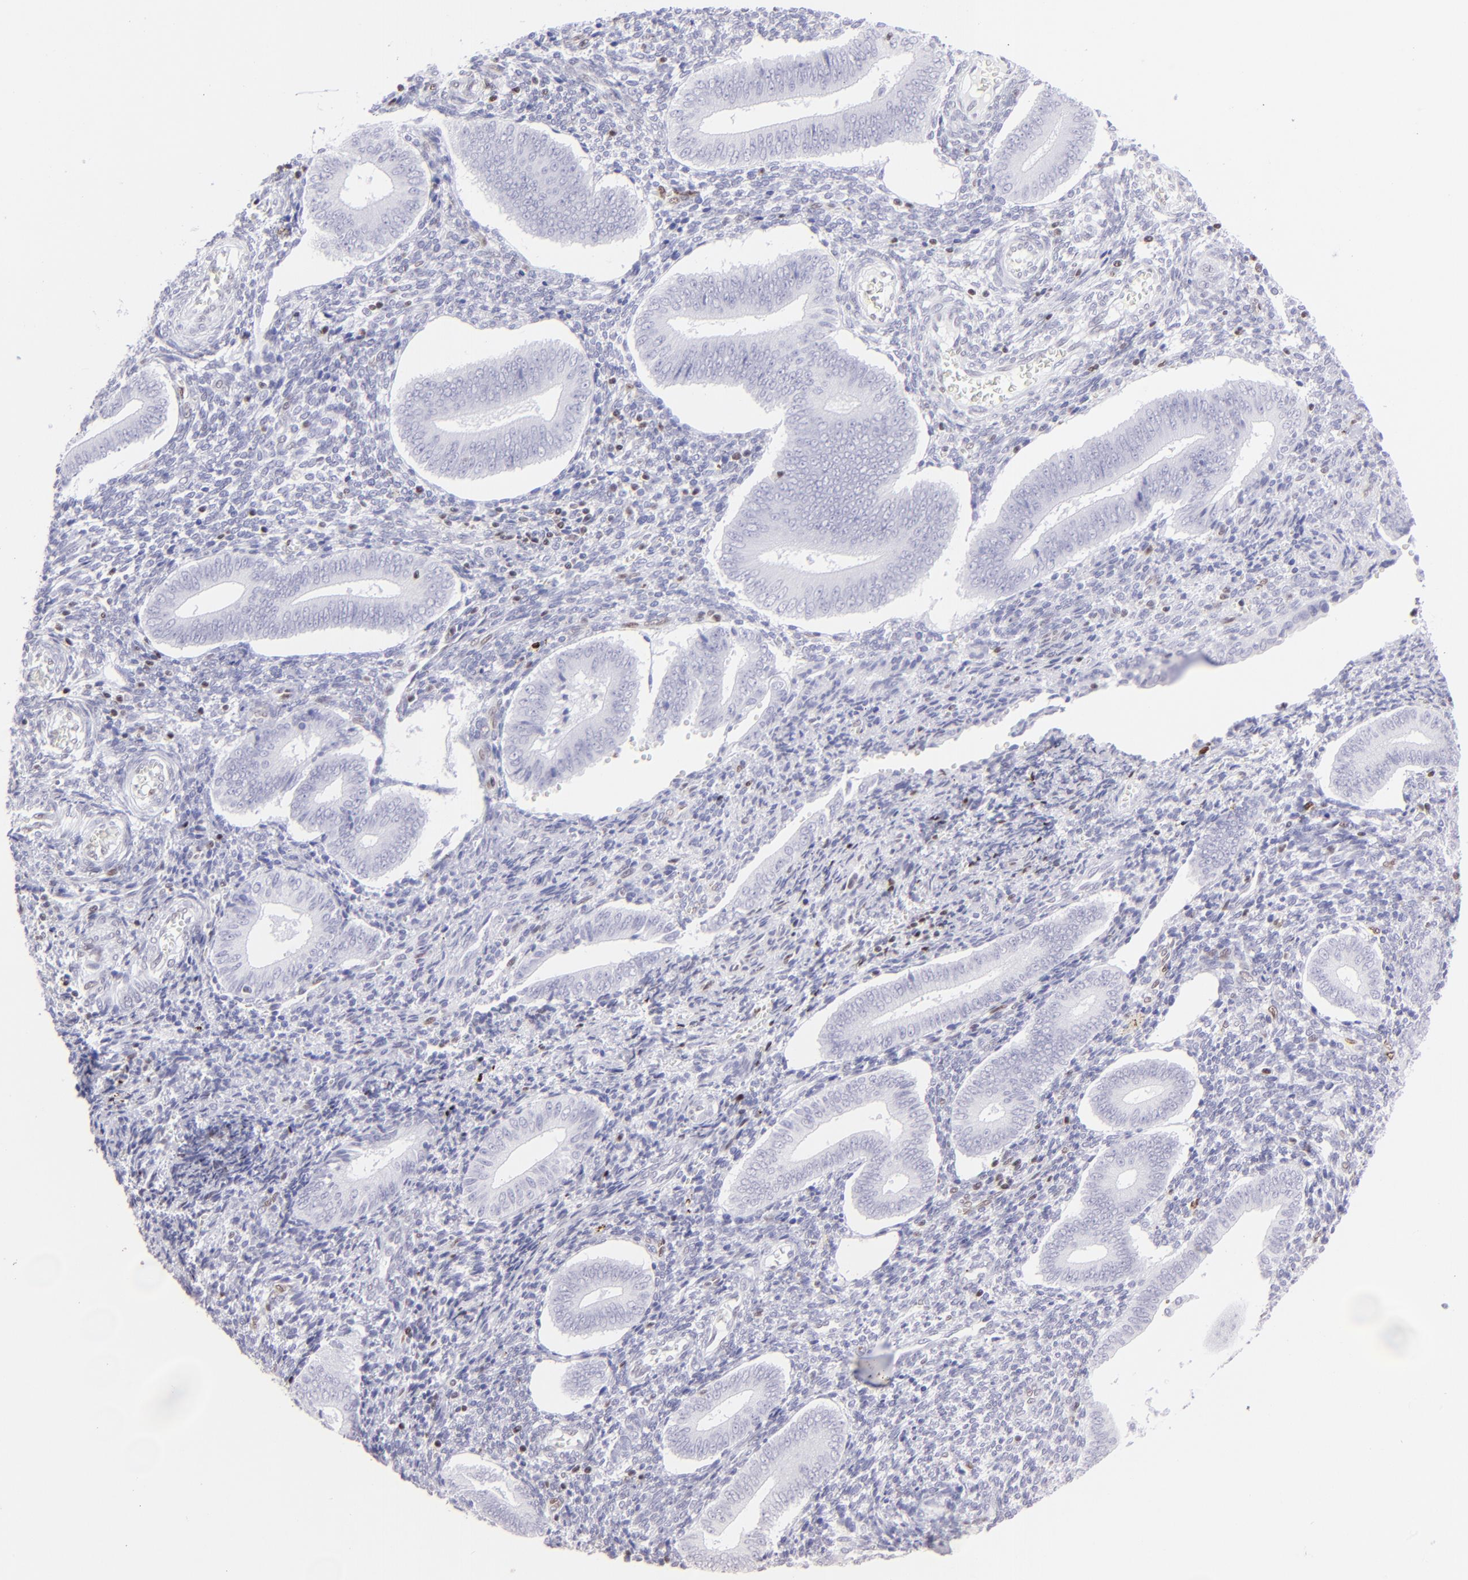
{"staining": {"intensity": "negative", "quantity": "none", "location": "none"}, "tissue": "endometrium", "cell_type": "Cells in endometrial stroma", "image_type": "normal", "snomed": [{"axis": "morphology", "description": "Normal tissue, NOS"}, {"axis": "topography", "description": "Uterus"}, {"axis": "topography", "description": "Endometrium"}], "caption": "A high-resolution histopathology image shows immunohistochemistry staining of unremarkable endometrium, which demonstrates no significant positivity in cells in endometrial stroma.", "gene": "ETS1", "patient": {"sex": "female", "age": 33}}